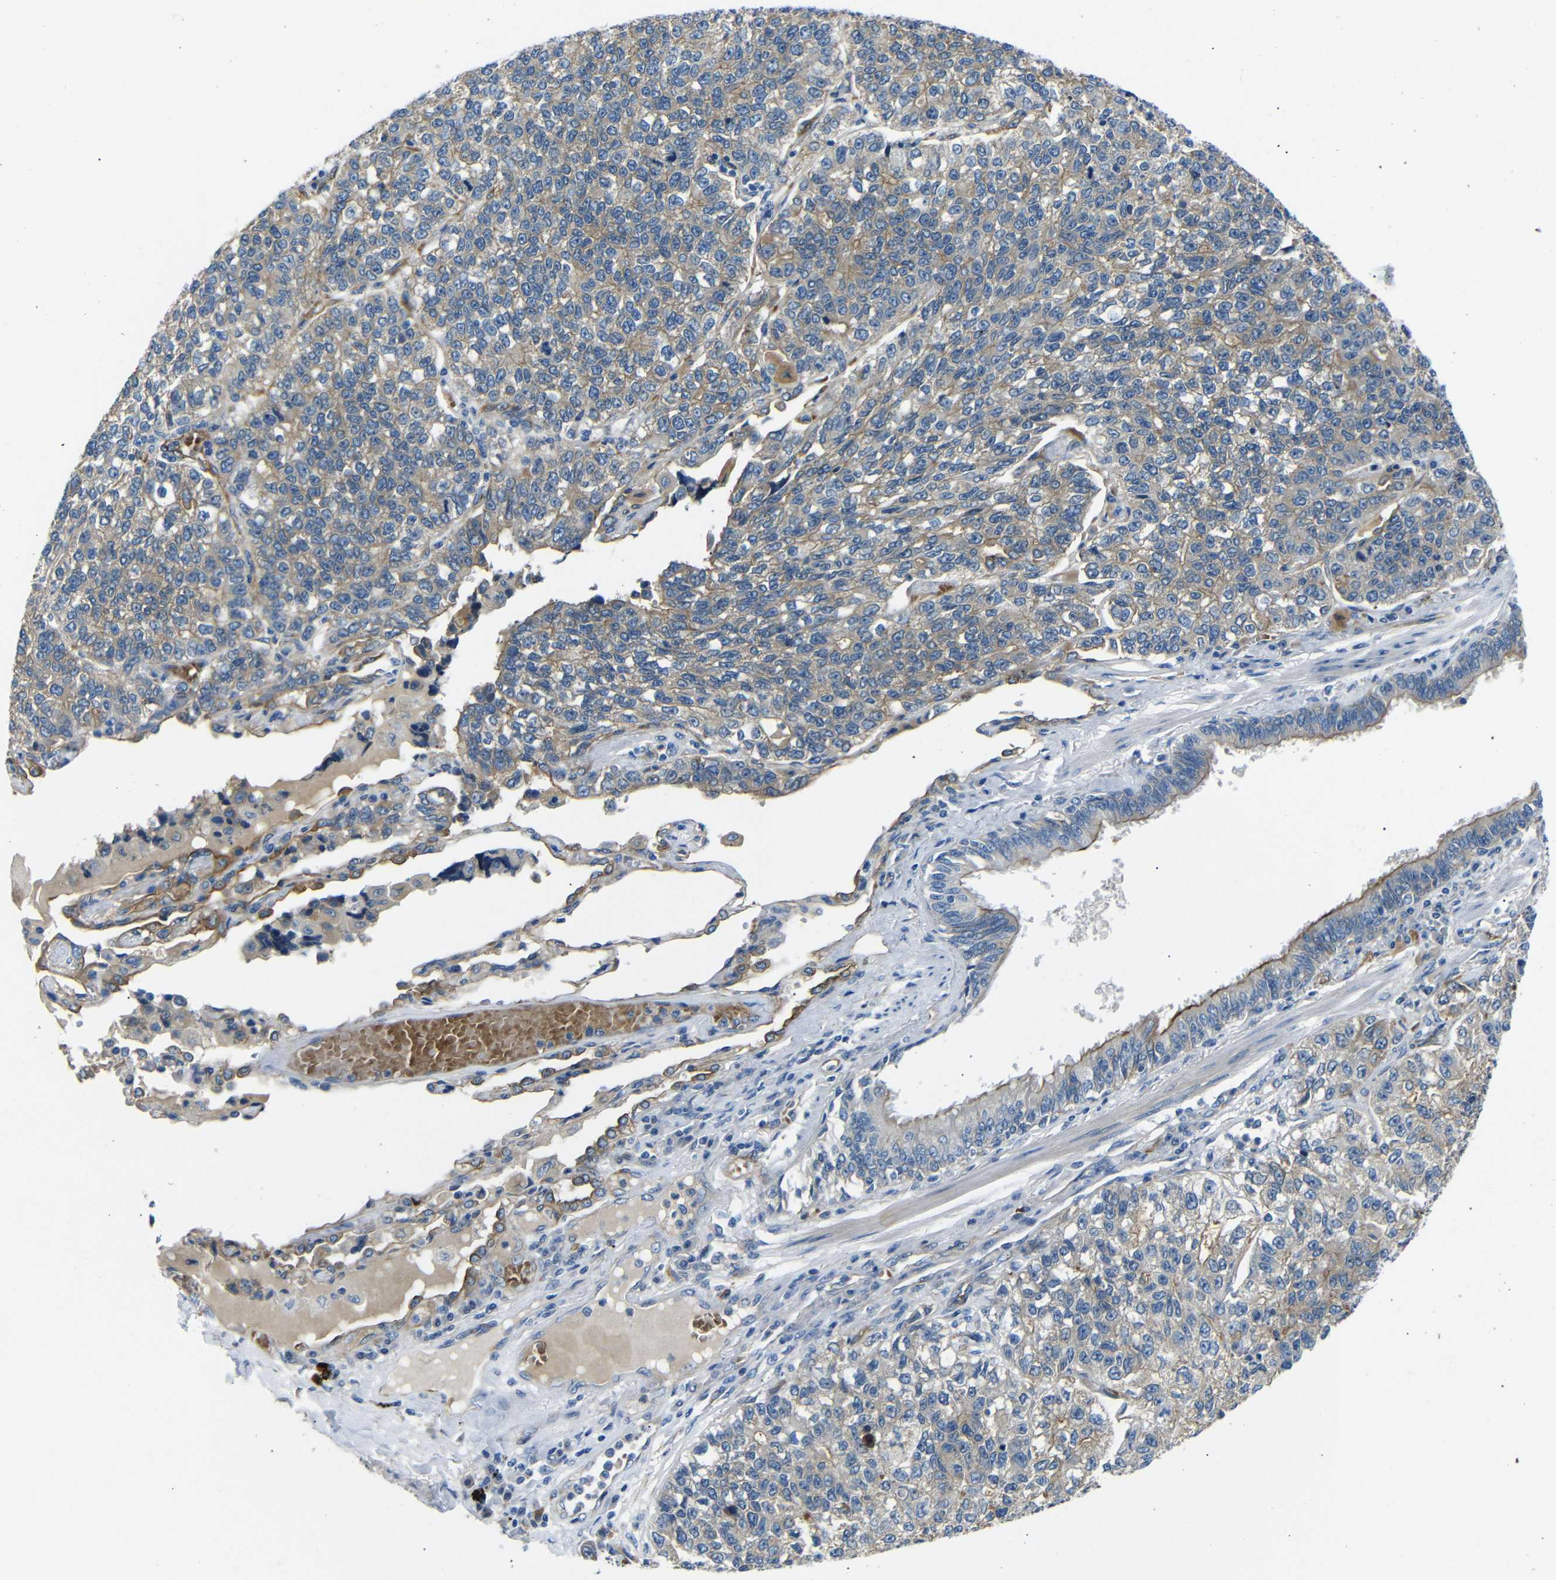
{"staining": {"intensity": "weak", "quantity": ">75%", "location": "cytoplasmic/membranous"}, "tissue": "lung cancer", "cell_type": "Tumor cells", "image_type": "cancer", "snomed": [{"axis": "morphology", "description": "Adenocarcinoma, NOS"}, {"axis": "topography", "description": "Lung"}], "caption": "A brown stain labels weak cytoplasmic/membranous expression of a protein in lung cancer tumor cells.", "gene": "MYO1B", "patient": {"sex": "male", "age": 49}}